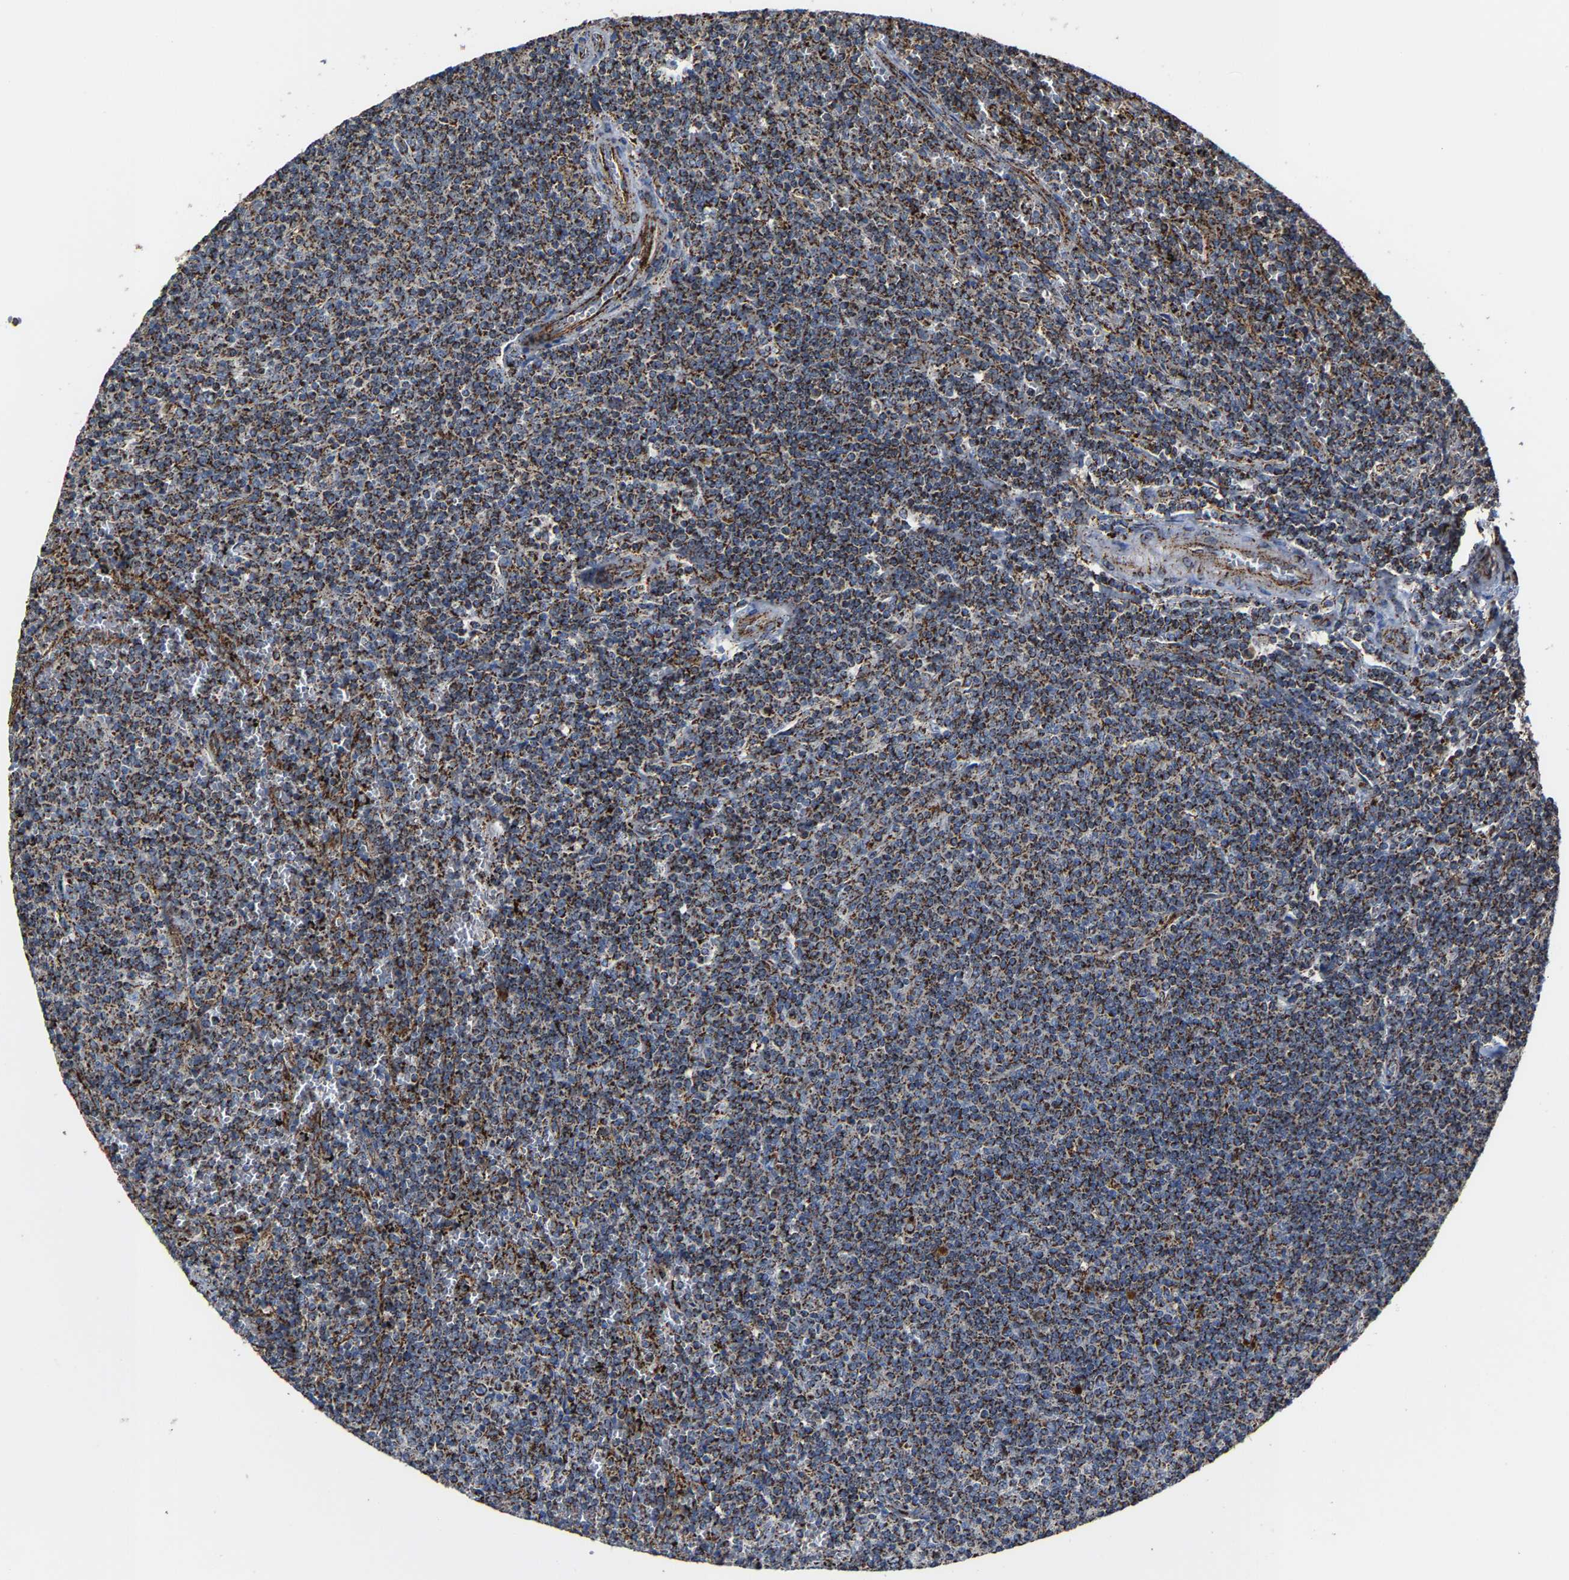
{"staining": {"intensity": "strong", "quantity": ">75%", "location": "cytoplasmic/membranous"}, "tissue": "lymphoma", "cell_type": "Tumor cells", "image_type": "cancer", "snomed": [{"axis": "morphology", "description": "Malignant lymphoma, non-Hodgkin's type, Low grade"}, {"axis": "topography", "description": "Spleen"}], "caption": "Protein expression analysis of human malignant lymphoma, non-Hodgkin's type (low-grade) reveals strong cytoplasmic/membranous expression in about >75% of tumor cells.", "gene": "NDUFV3", "patient": {"sex": "female", "age": 50}}